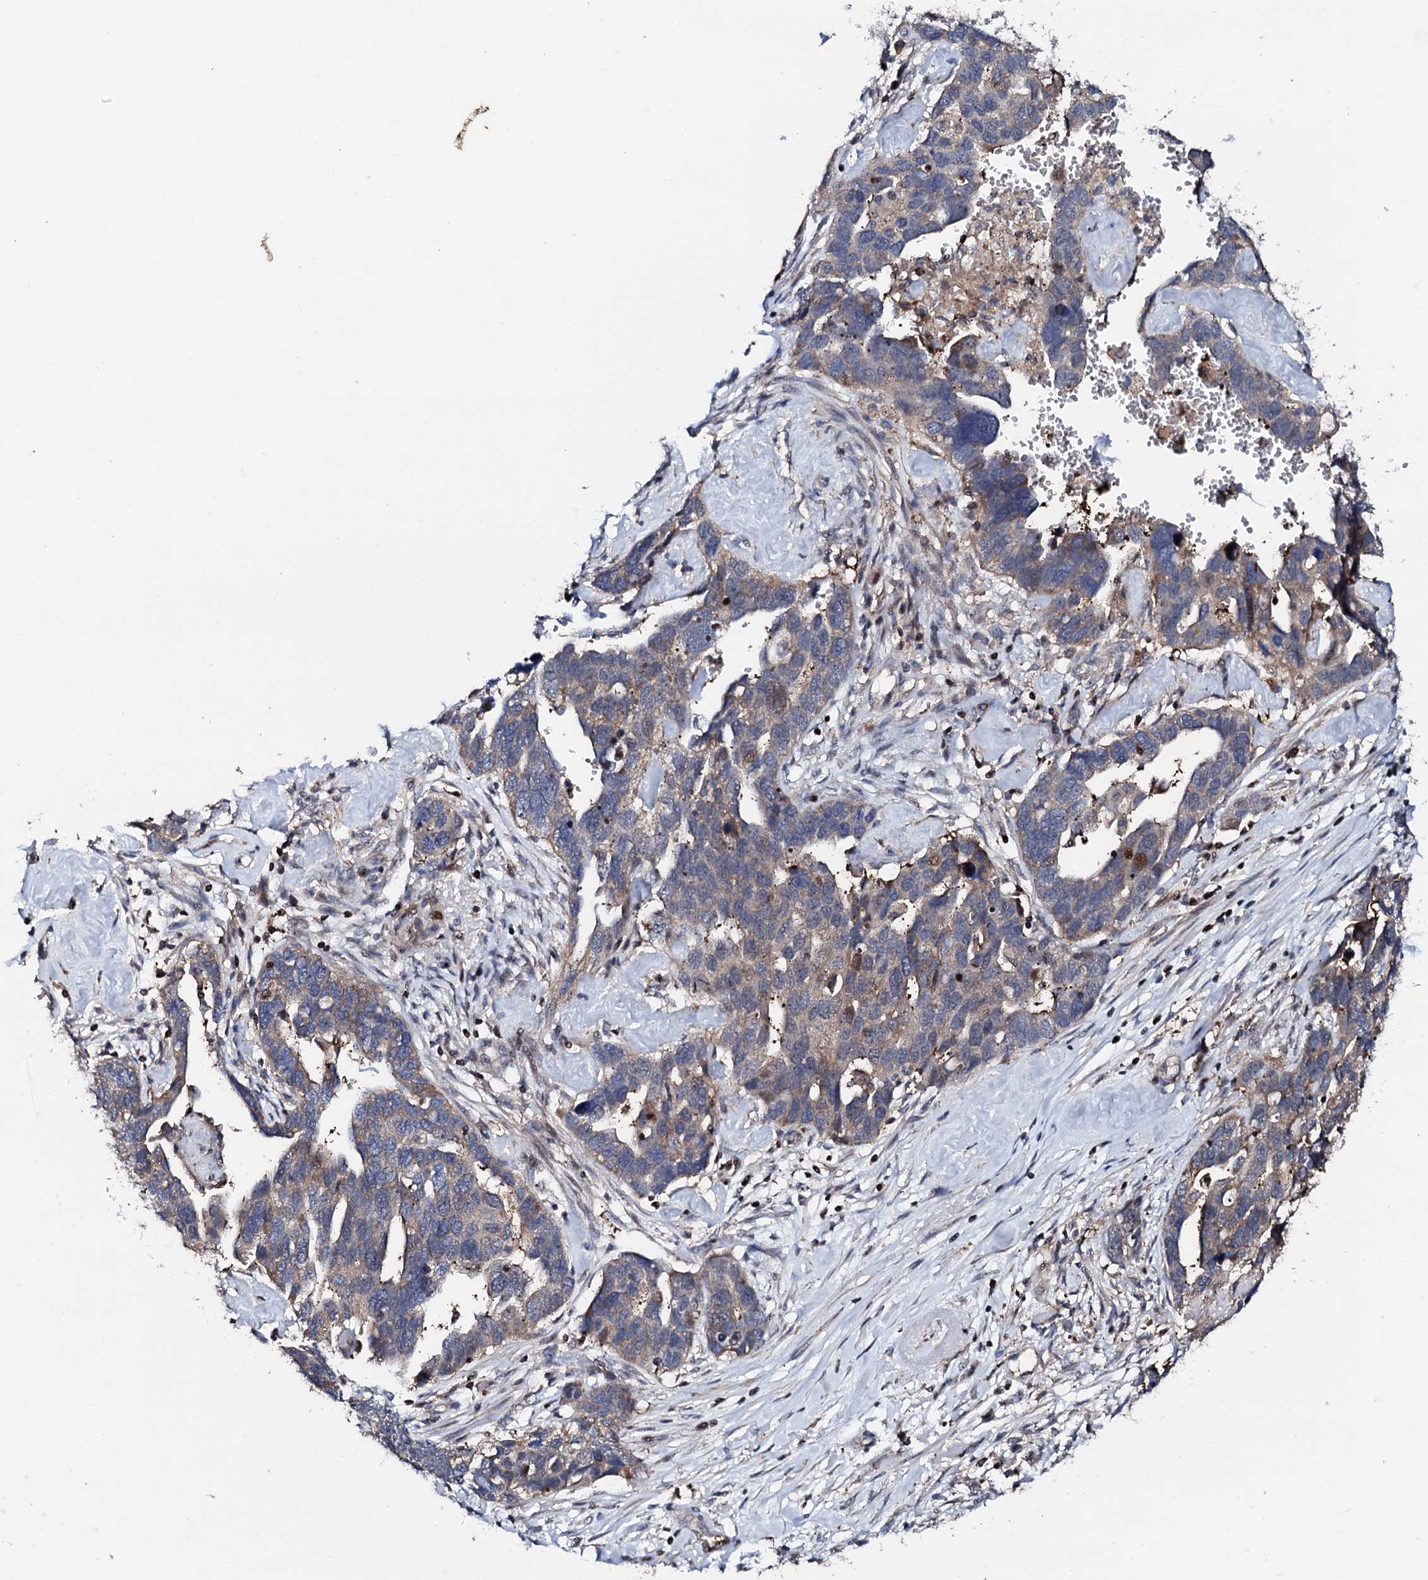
{"staining": {"intensity": "weak", "quantity": "25%-75%", "location": "cytoplasmic/membranous"}, "tissue": "ovarian cancer", "cell_type": "Tumor cells", "image_type": "cancer", "snomed": [{"axis": "morphology", "description": "Cystadenocarcinoma, serous, NOS"}, {"axis": "topography", "description": "Ovary"}], "caption": "An image of human ovarian cancer (serous cystadenocarcinoma) stained for a protein exhibits weak cytoplasmic/membranous brown staining in tumor cells. (DAB = brown stain, brightfield microscopy at high magnification).", "gene": "GTPBP4", "patient": {"sex": "female", "age": 54}}